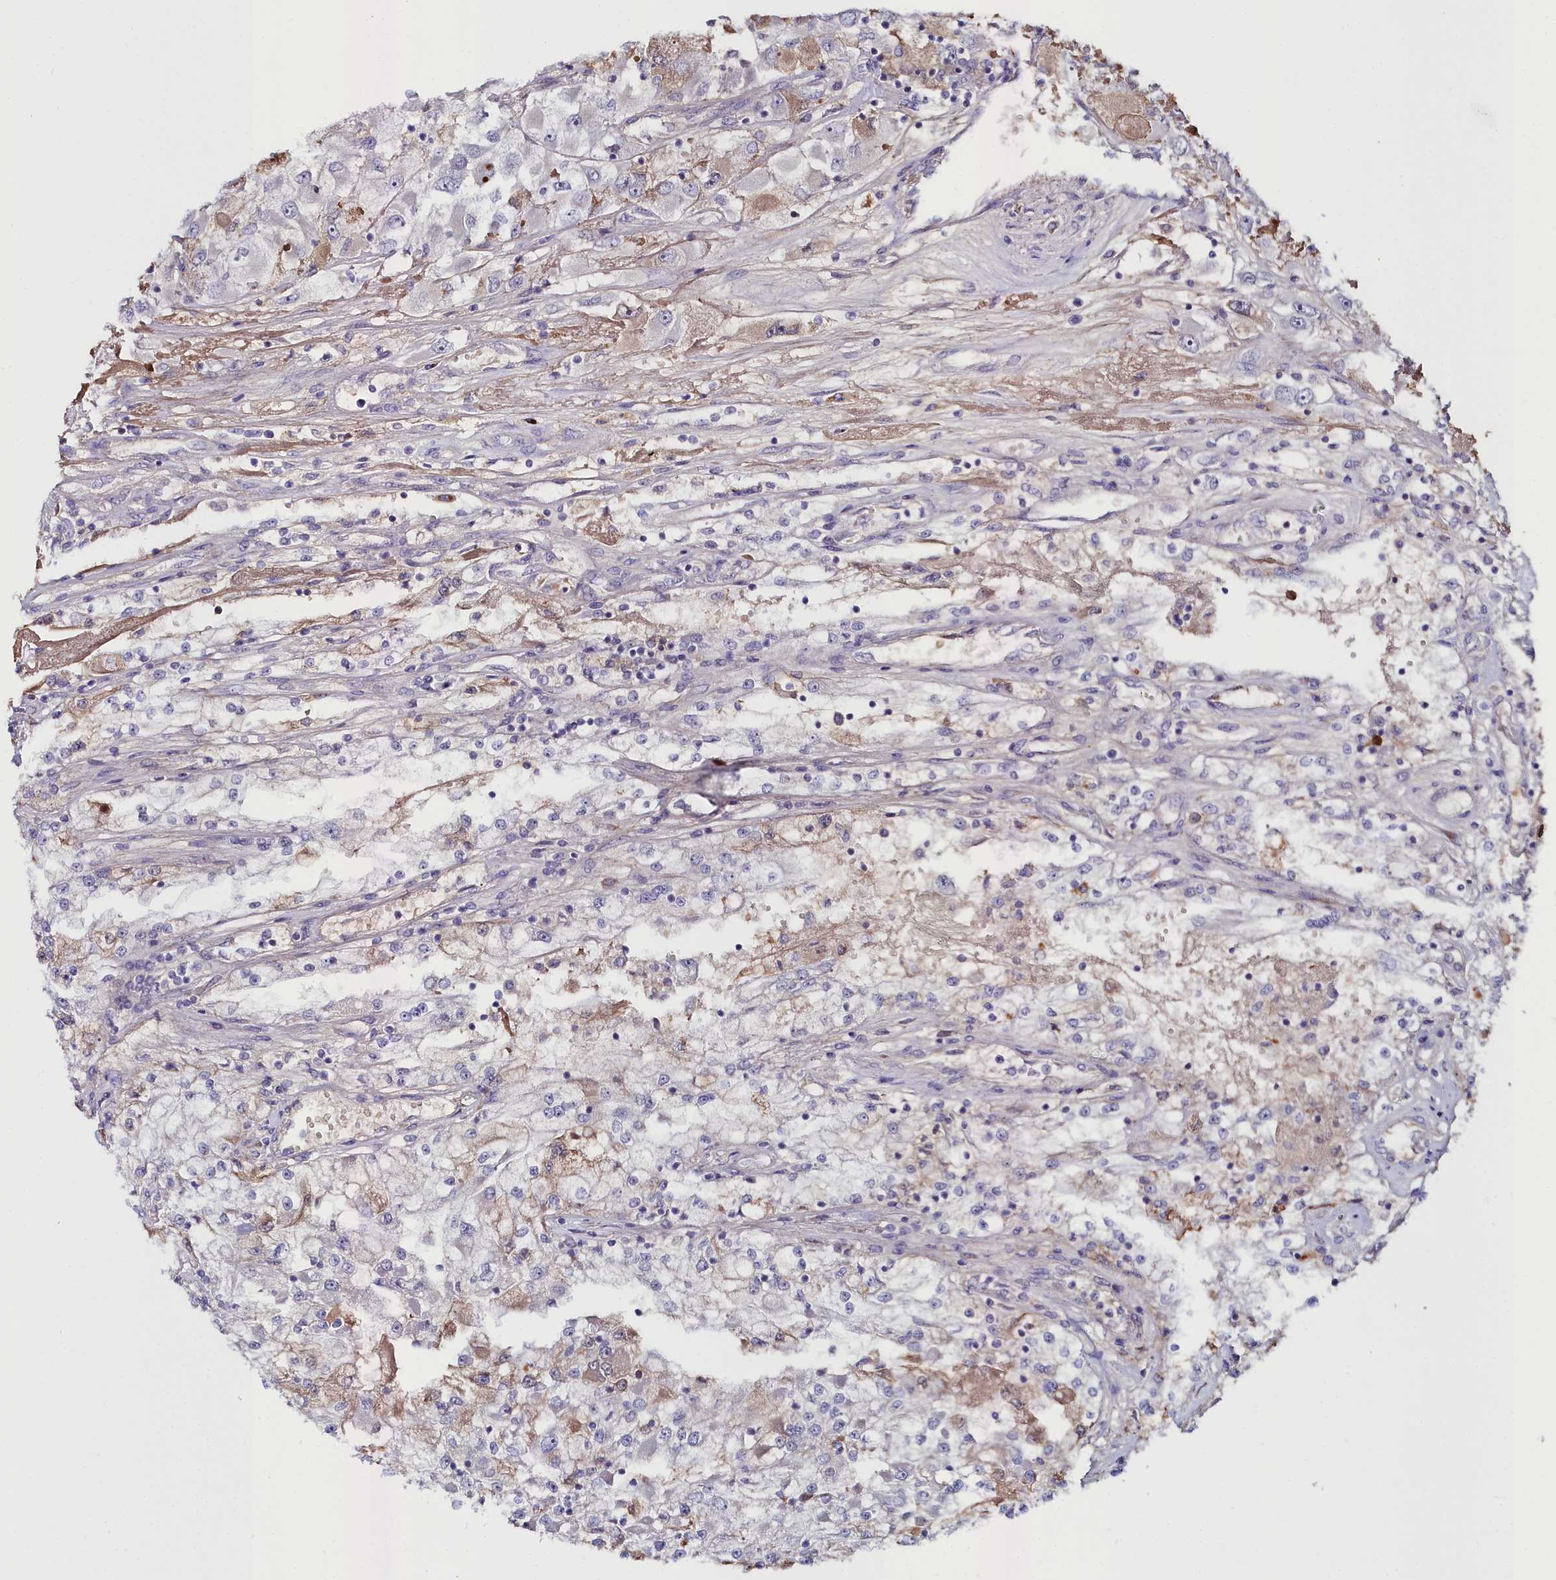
{"staining": {"intensity": "moderate", "quantity": "<25%", "location": "cytoplasmic/membranous"}, "tissue": "renal cancer", "cell_type": "Tumor cells", "image_type": "cancer", "snomed": [{"axis": "morphology", "description": "Adenocarcinoma, NOS"}, {"axis": "topography", "description": "Kidney"}], "caption": "DAB immunohistochemical staining of renal adenocarcinoma displays moderate cytoplasmic/membranous protein positivity in approximately <25% of tumor cells. The staining was performed using DAB (3,3'-diaminobenzidine) to visualize the protein expression in brown, while the nuclei were stained in blue with hematoxylin (Magnification: 20x).", "gene": "KCTD18", "patient": {"sex": "female", "age": 52}}